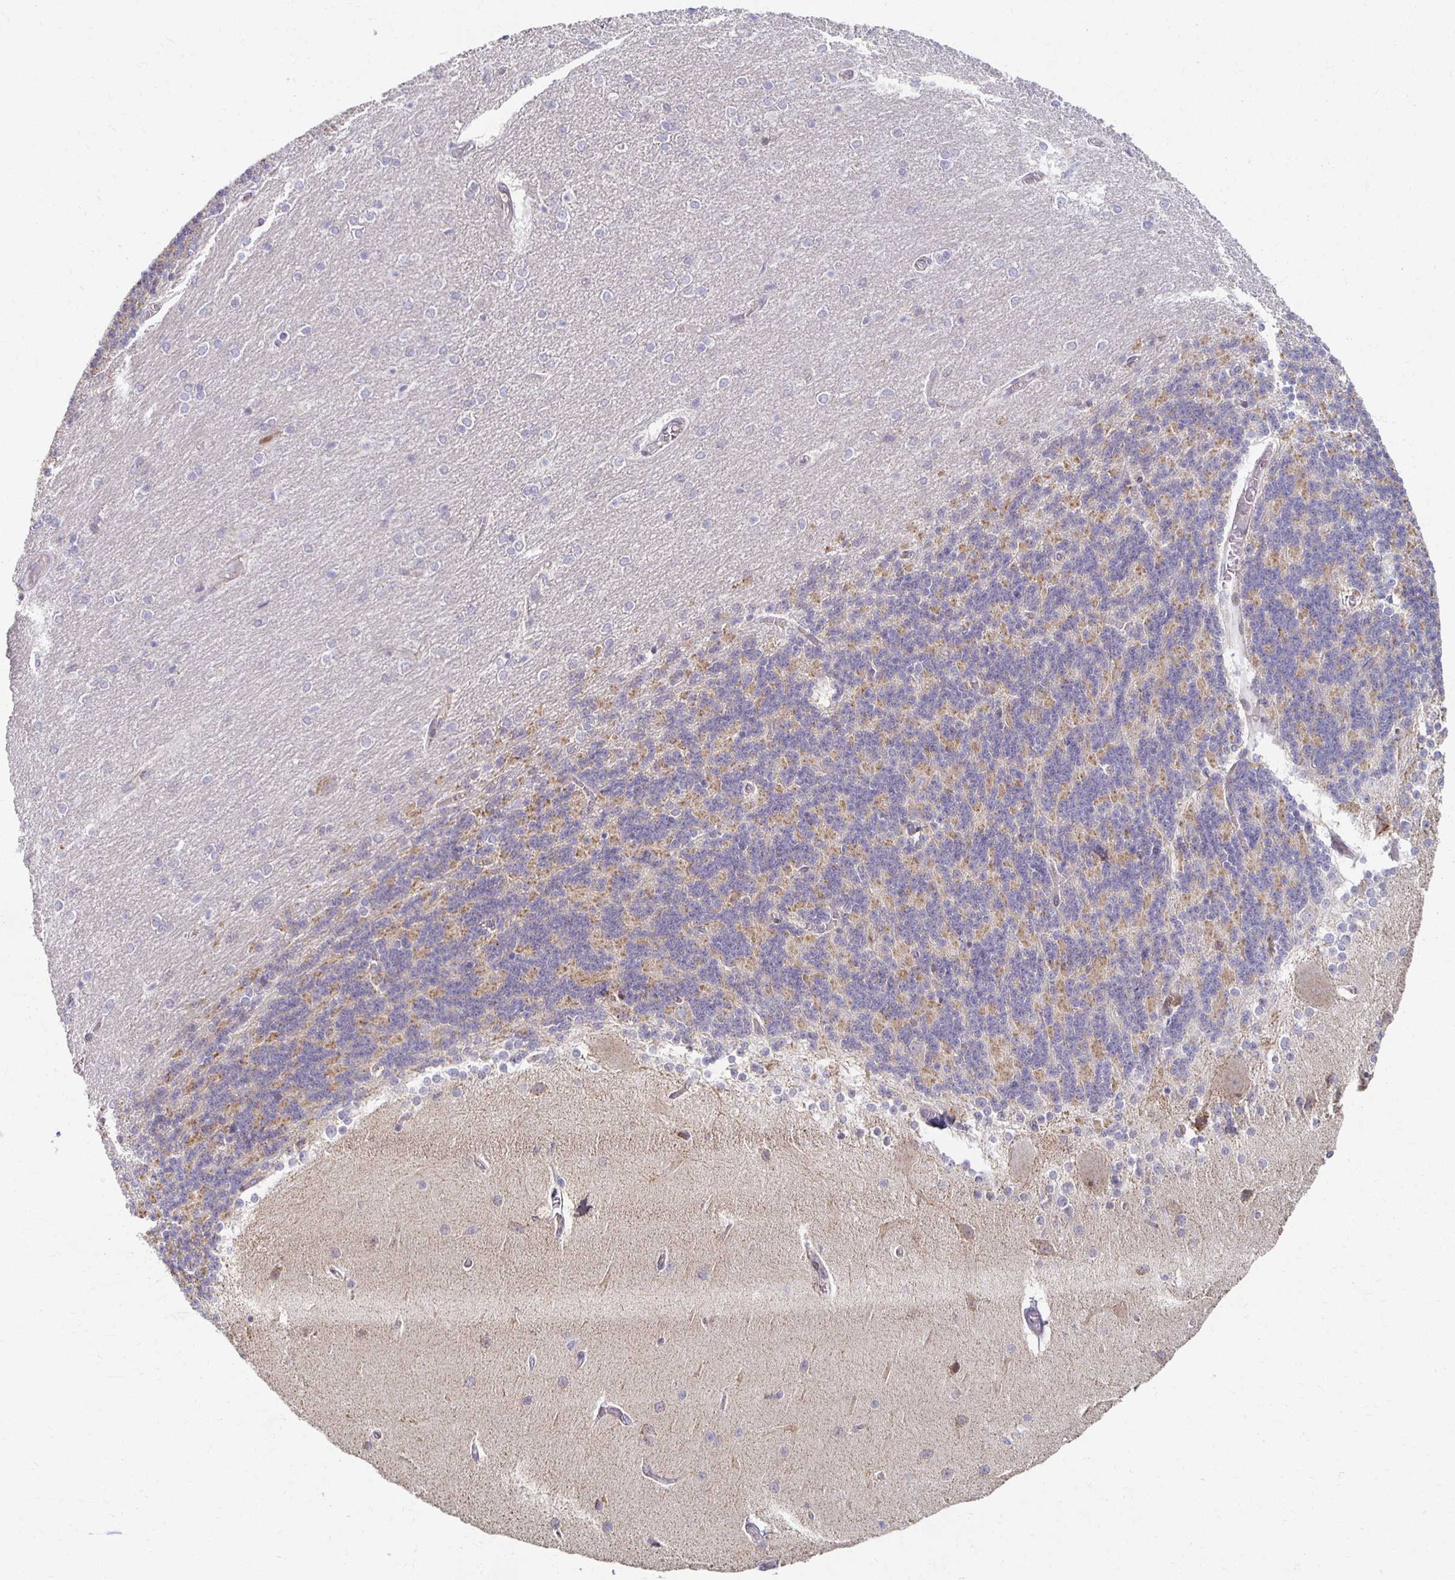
{"staining": {"intensity": "moderate", "quantity": "25%-75%", "location": "cytoplasmic/membranous"}, "tissue": "cerebellum", "cell_type": "Cells in granular layer", "image_type": "normal", "snomed": [{"axis": "morphology", "description": "Normal tissue, NOS"}, {"axis": "topography", "description": "Cerebellum"}], "caption": "The micrograph shows staining of normal cerebellum, revealing moderate cytoplasmic/membranous protein positivity (brown color) within cells in granular layer.", "gene": "HCFC1R1", "patient": {"sex": "female", "age": 54}}